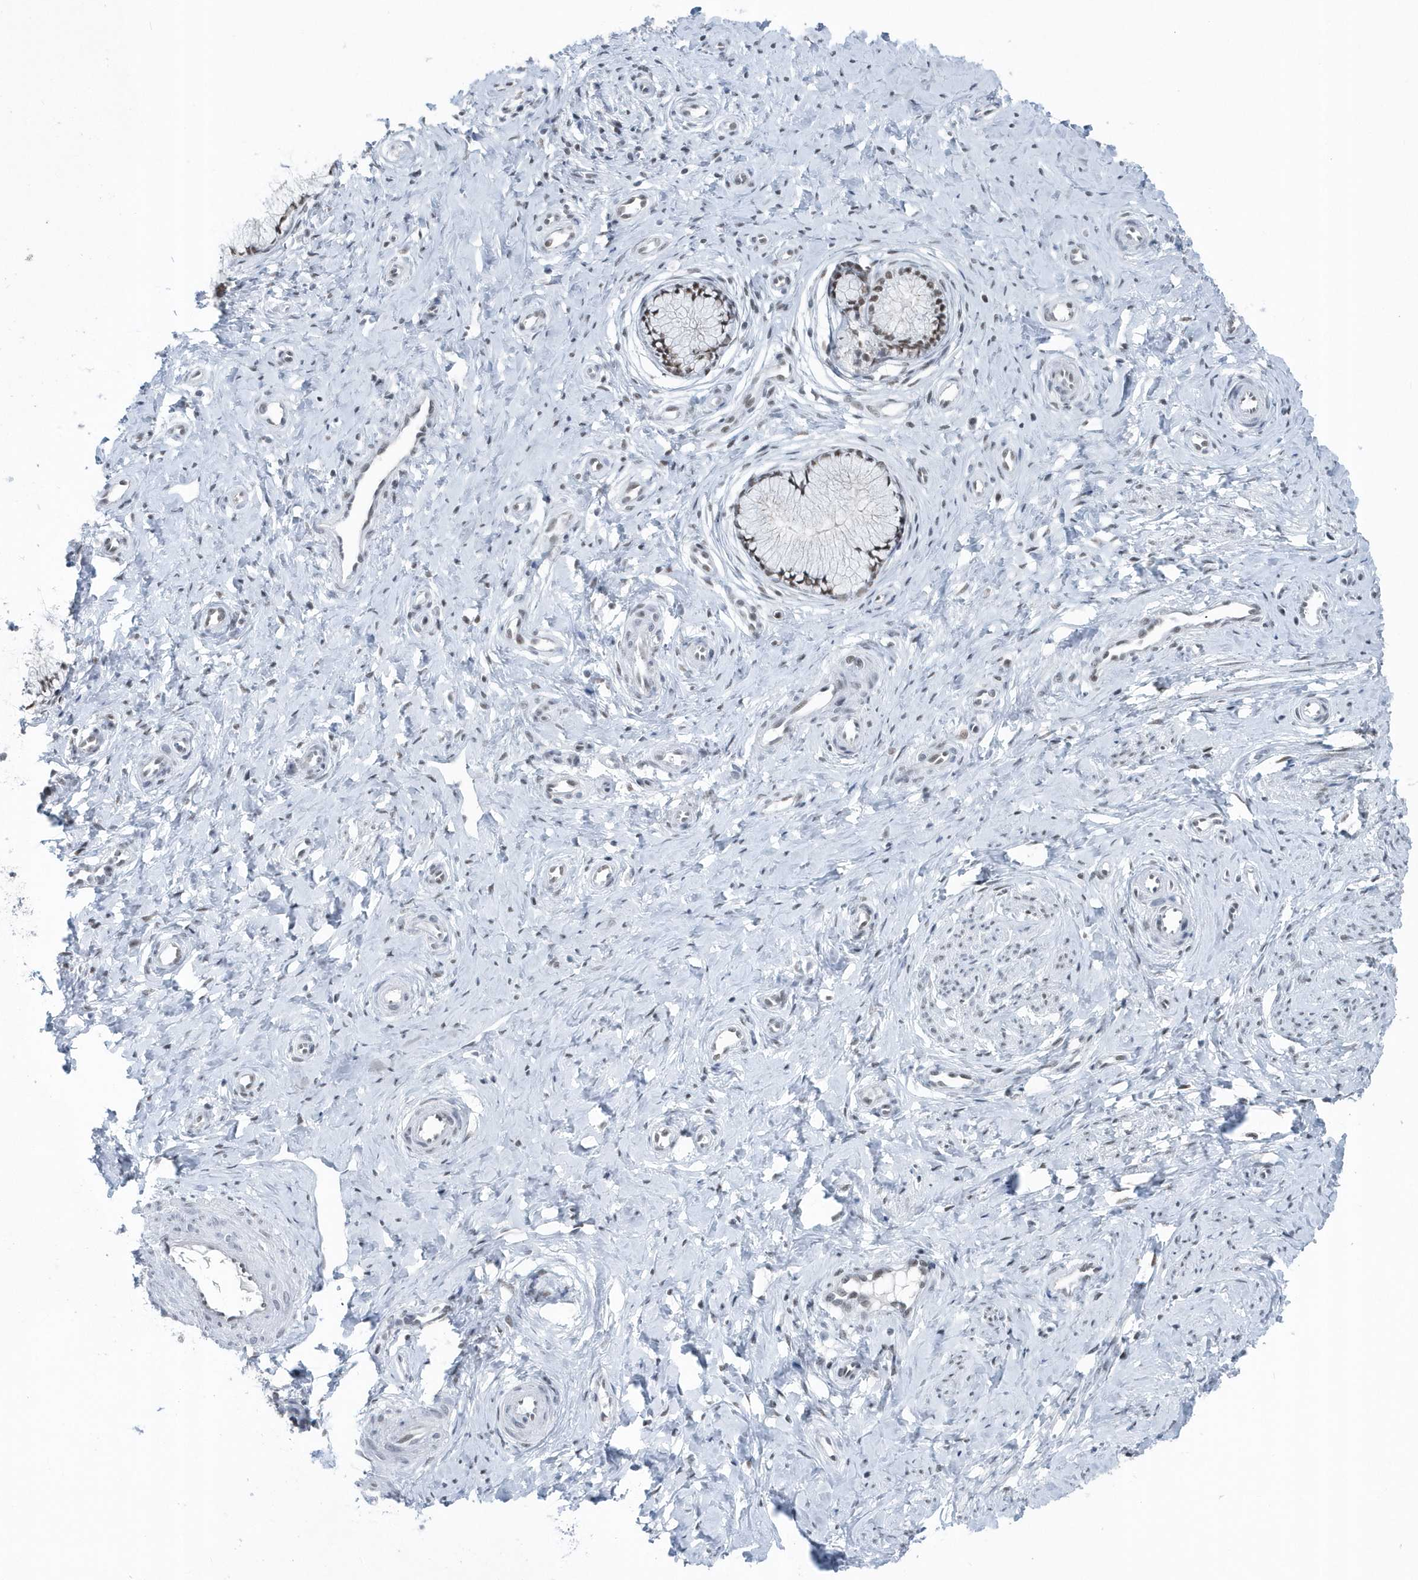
{"staining": {"intensity": "moderate", "quantity": ">75%", "location": "nuclear"}, "tissue": "cervix", "cell_type": "Glandular cells", "image_type": "normal", "snomed": [{"axis": "morphology", "description": "Normal tissue, NOS"}, {"axis": "topography", "description": "Cervix"}], "caption": "An immunohistochemistry (IHC) image of benign tissue is shown. Protein staining in brown highlights moderate nuclear positivity in cervix within glandular cells.", "gene": "FIP1L1", "patient": {"sex": "female", "age": 36}}